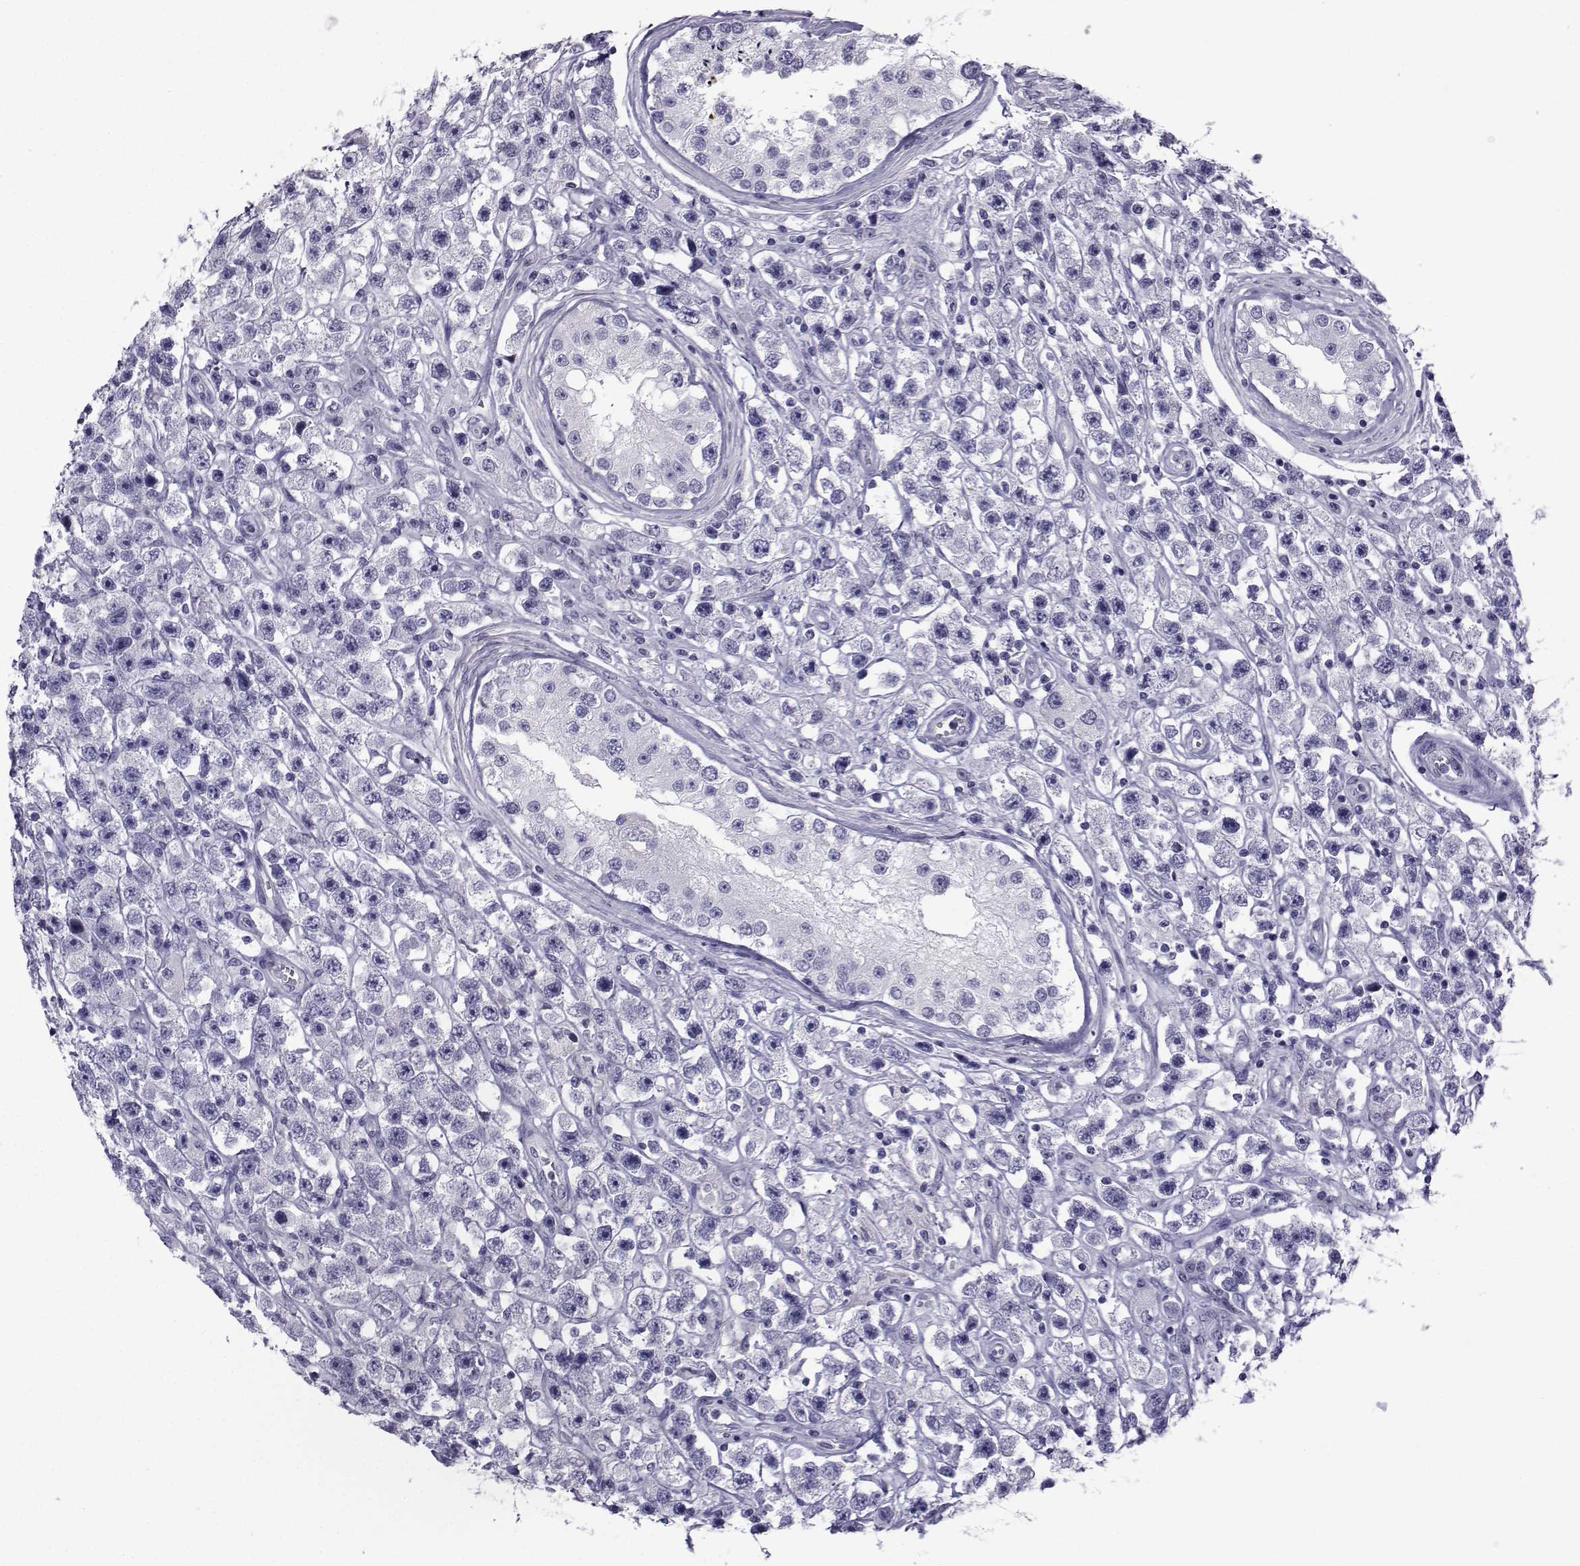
{"staining": {"intensity": "negative", "quantity": "none", "location": "none"}, "tissue": "testis cancer", "cell_type": "Tumor cells", "image_type": "cancer", "snomed": [{"axis": "morphology", "description": "Seminoma, NOS"}, {"axis": "topography", "description": "Testis"}], "caption": "Immunohistochemistry image of neoplastic tissue: human testis cancer stained with DAB displays no significant protein expression in tumor cells.", "gene": "SPANXD", "patient": {"sex": "male", "age": 45}}